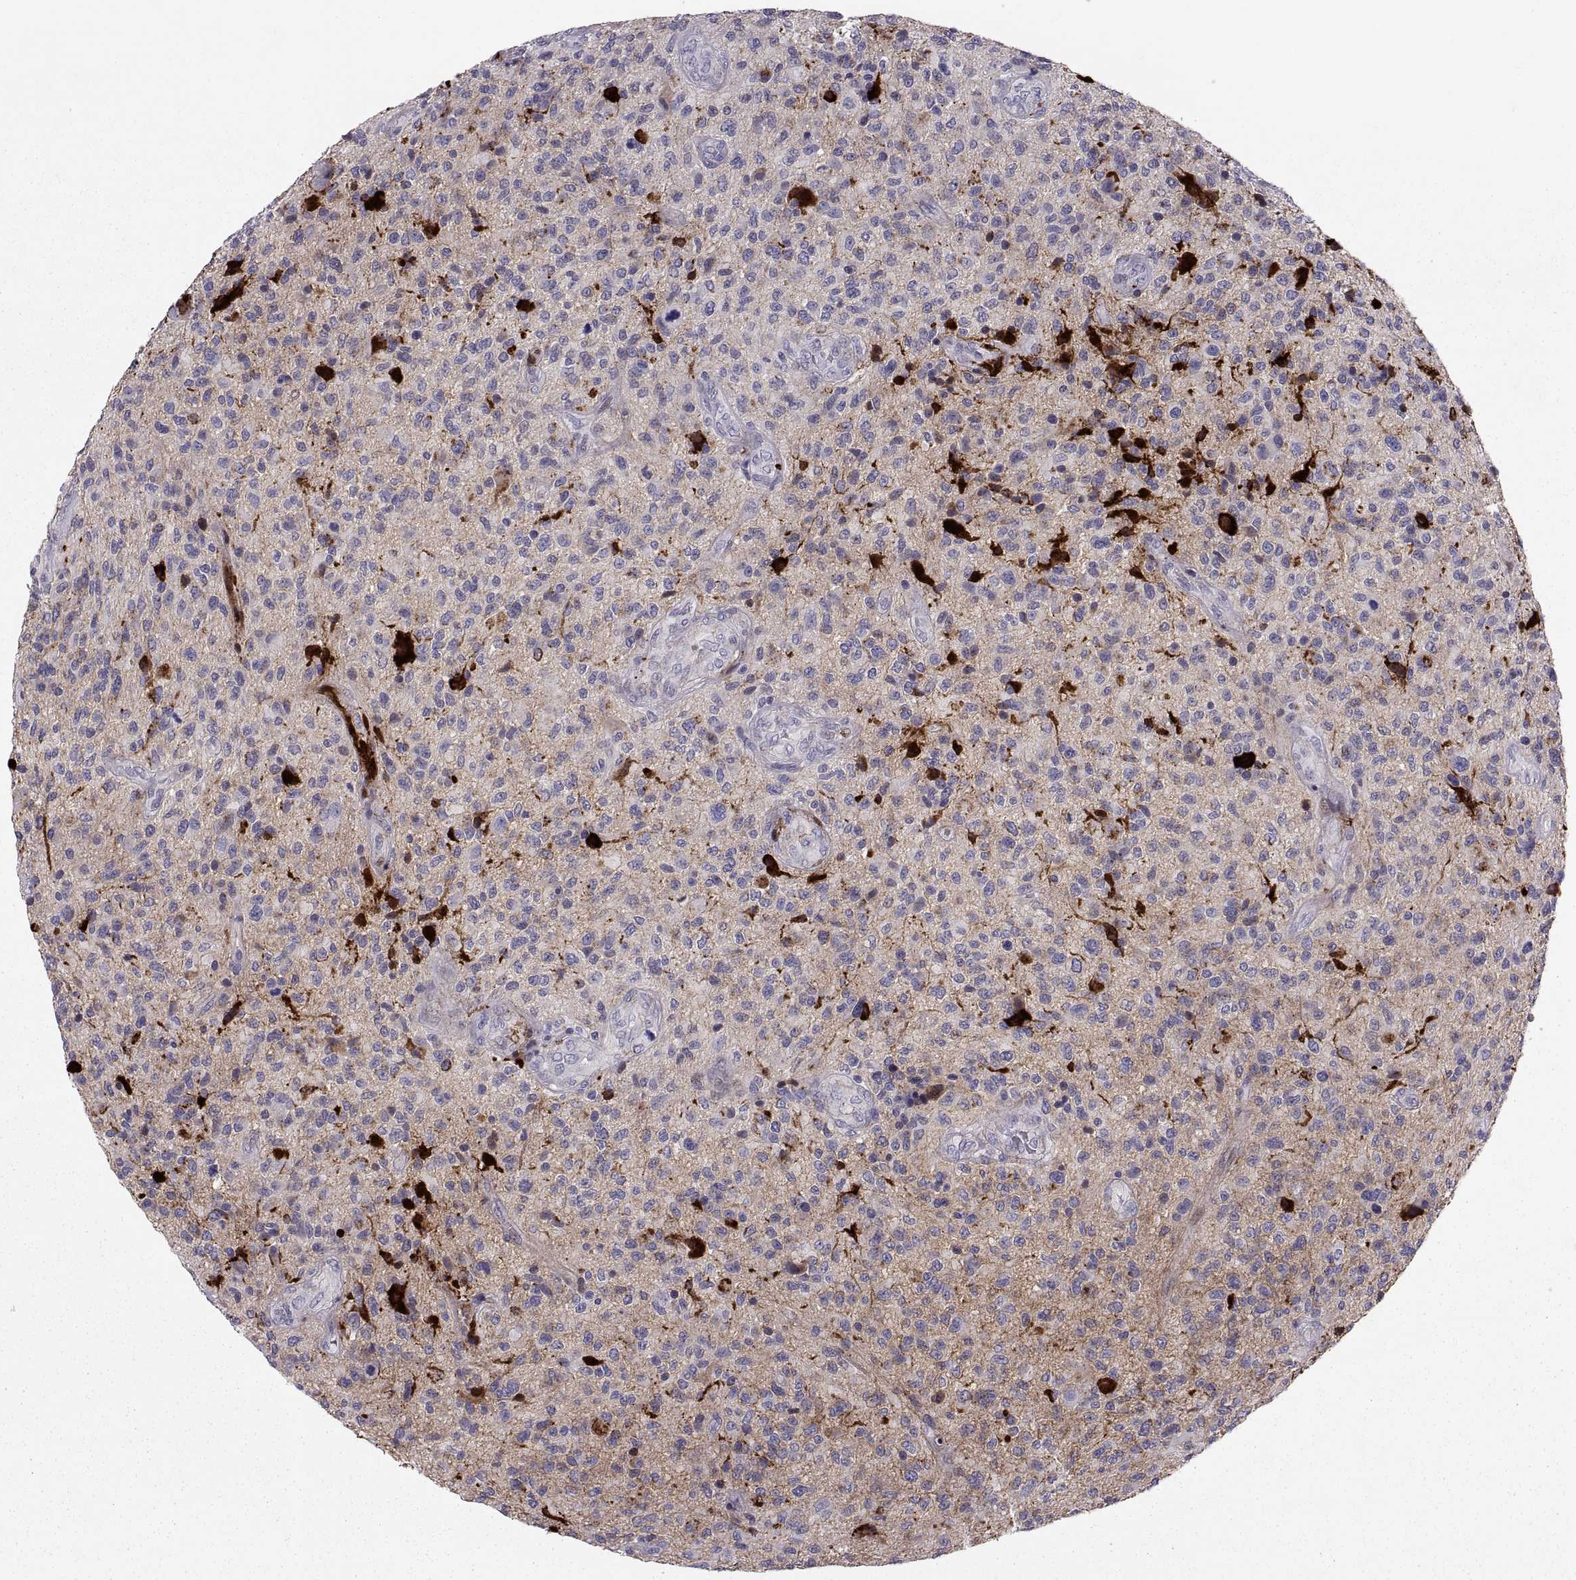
{"staining": {"intensity": "negative", "quantity": "none", "location": "none"}, "tissue": "glioma", "cell_type": "Tumor cells", "image_type": "cancer", "snomed": [{"axis": "morphology", "description": "Glioma, malignant, High grade"}, {"axis": "topography", "description": "Brain"}], "caption": "Tumor cells are negative for brown protein staining in glioma.", "gene": "PTN", "patient": {"sex": "male", "age": 47}}